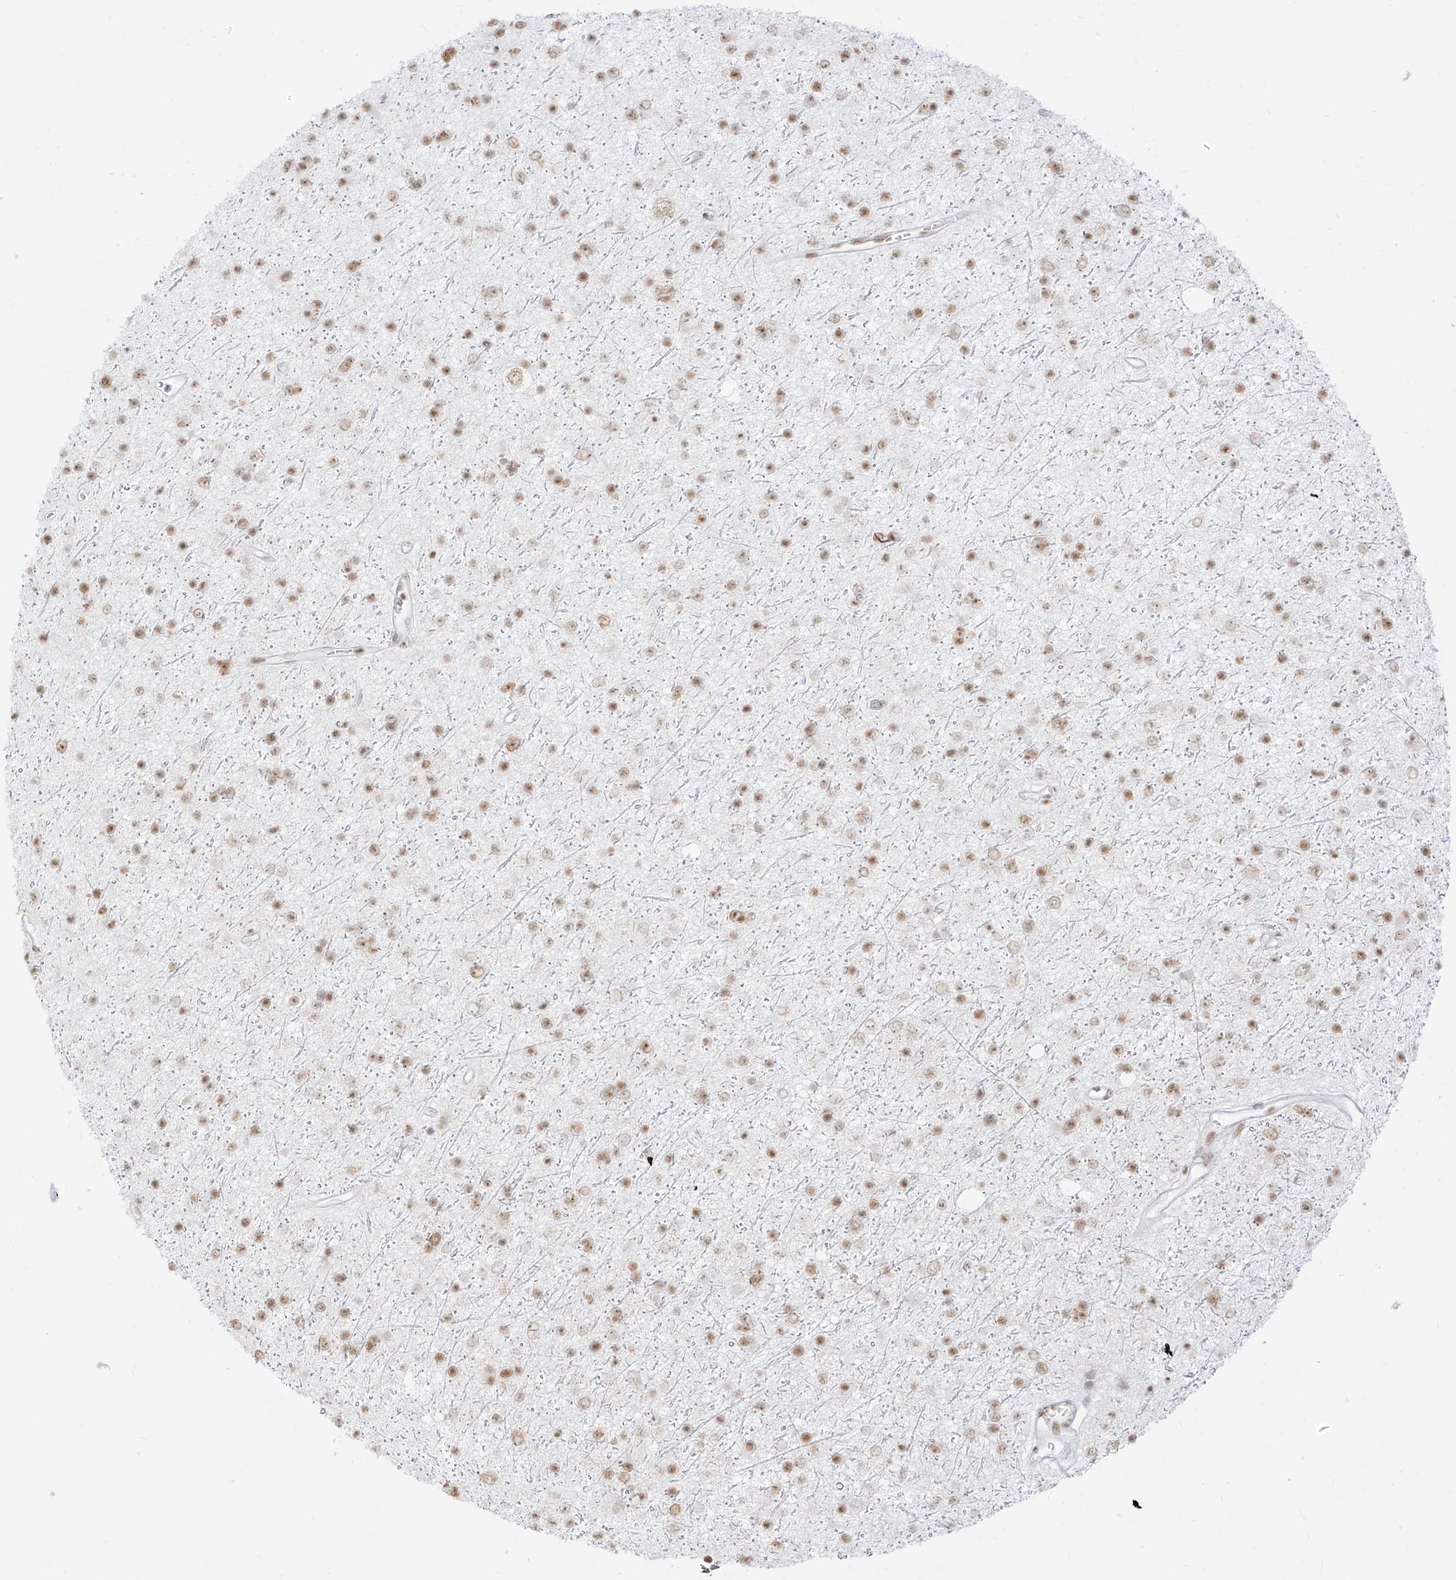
{"staining": {"intensity": "moderate", "quantity": ">75%", "location": "nuclear"}, "tissue": "glioma", "cell_type": "Tumor cells", "image_type": "cancer", "snomed": [{"axis": "morphology", "description": "Glioma, malignant, Low grade"}, {"axis": "topography", "description": "Cerebral cortex"}], "caption": "Immunohistochemistry (DAB (3,3'-diaminobenzidine)) staining of human glioma reveals moderate nuclear protein staining in approximately >75% of tumor cells. Immunohistochemistry stains the protein of interest in brown and the nuclei are stained blue.", "gene": "SUPT5H", "patient": {"sex": "female", "age": 39}}